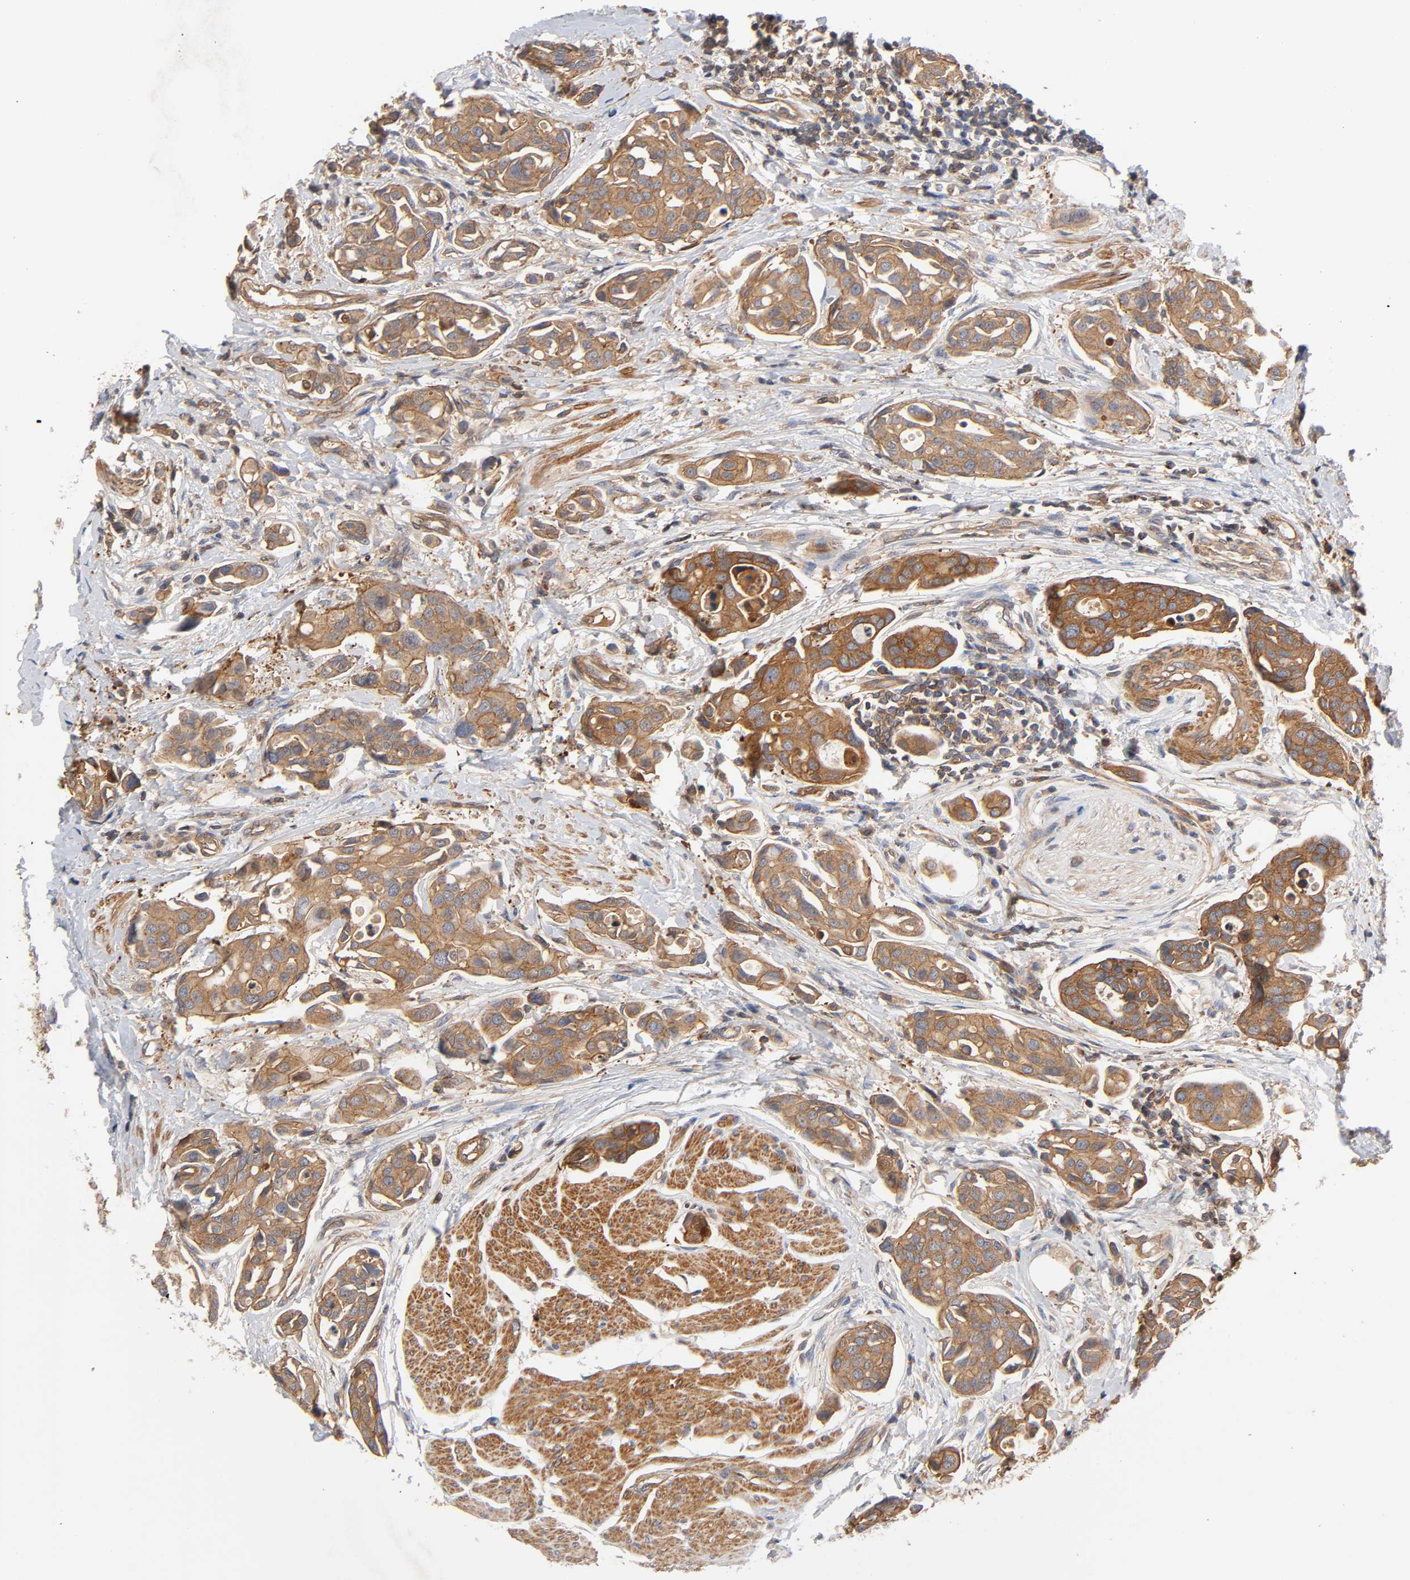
{"staining": {"intensity": "moderate", "quantity": ">75%", "location": "cytoplasmic/membranous"}, "tissue": "urothelial cancer", "cell_type": "Tumor cells", "image_type": "cancer", "snomed": [{"axis": "morphology", "description": "Urothelial carcinoma, High grade"}, {"axis": "topography", "description": "Urinary bladder"}], "caption": "Immunohistochemical staining of human urothelial cancer reveals medium levels of moderate cytoplasmic/membranous protein staining in about >75% of tumor cells. The staining was performed using DAB to visualize the protein expression in brown, while the nuclei were stained in blue with hematoxylin (Magnification: 20x).", "gene": "LAMTOR2", "patient": {"sex": "male", "age": 78}}